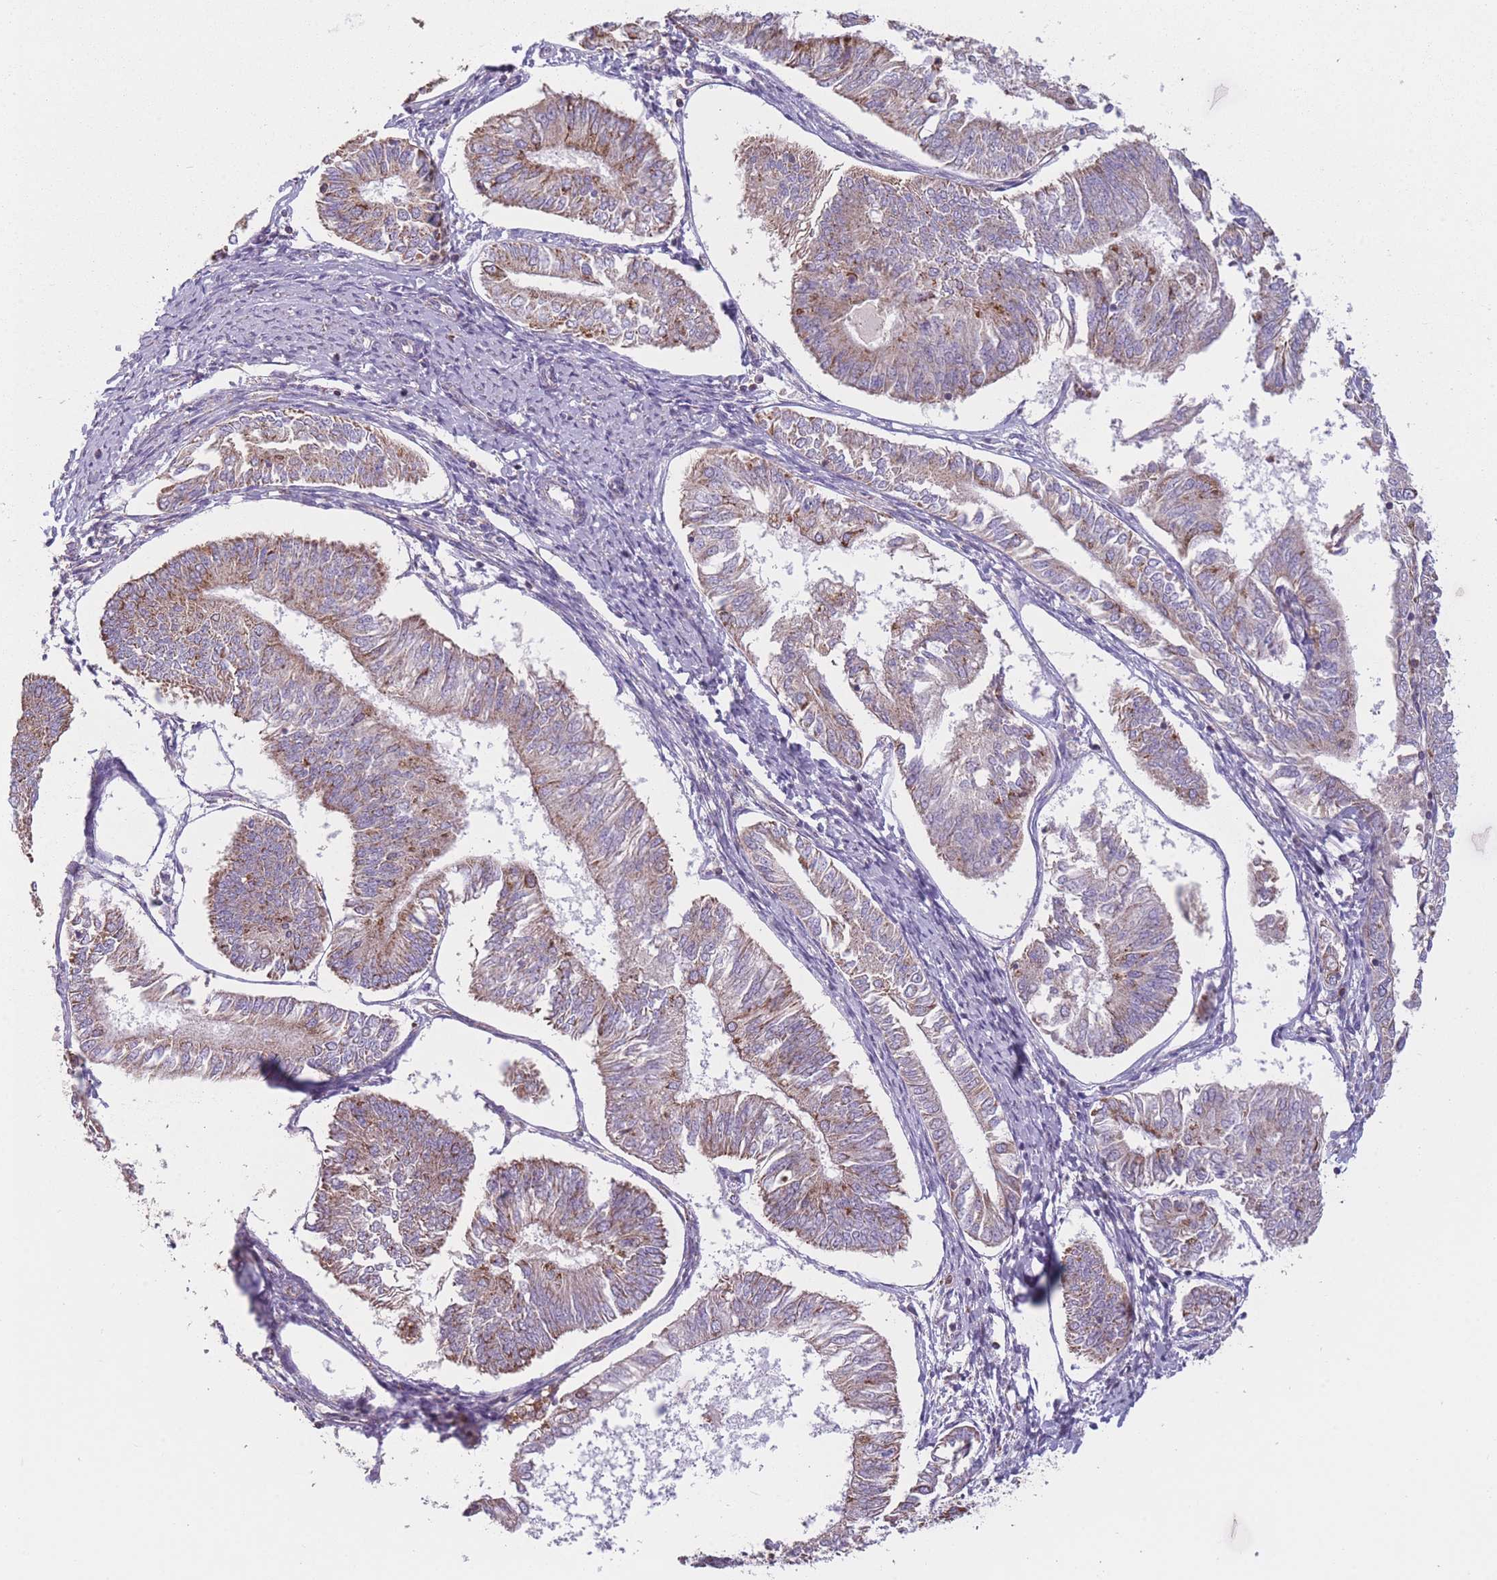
{"staining": {"intensity": "moderate", "quantity": "25%-75%", "location": "cytoplasmic/membranous"}, "tissue": "endometrial cancer", "cell_type": "Tumor cells", "image_type": "cancer", "snomed": [{"axis": "morphology", "description": "Adenocarcinoma, NOS"}, {"axis": "topography", "description": "Endometrium"}], "caption": "High-power microscopy captured an immunohistochemistry image of endometrial cancer, revealing moderate cytoplasmic/membranous positivity in approximately 25%-75% of tumor cells.", "gene": "PRAM1", "patient": {"sex": "female", "age": 58}}